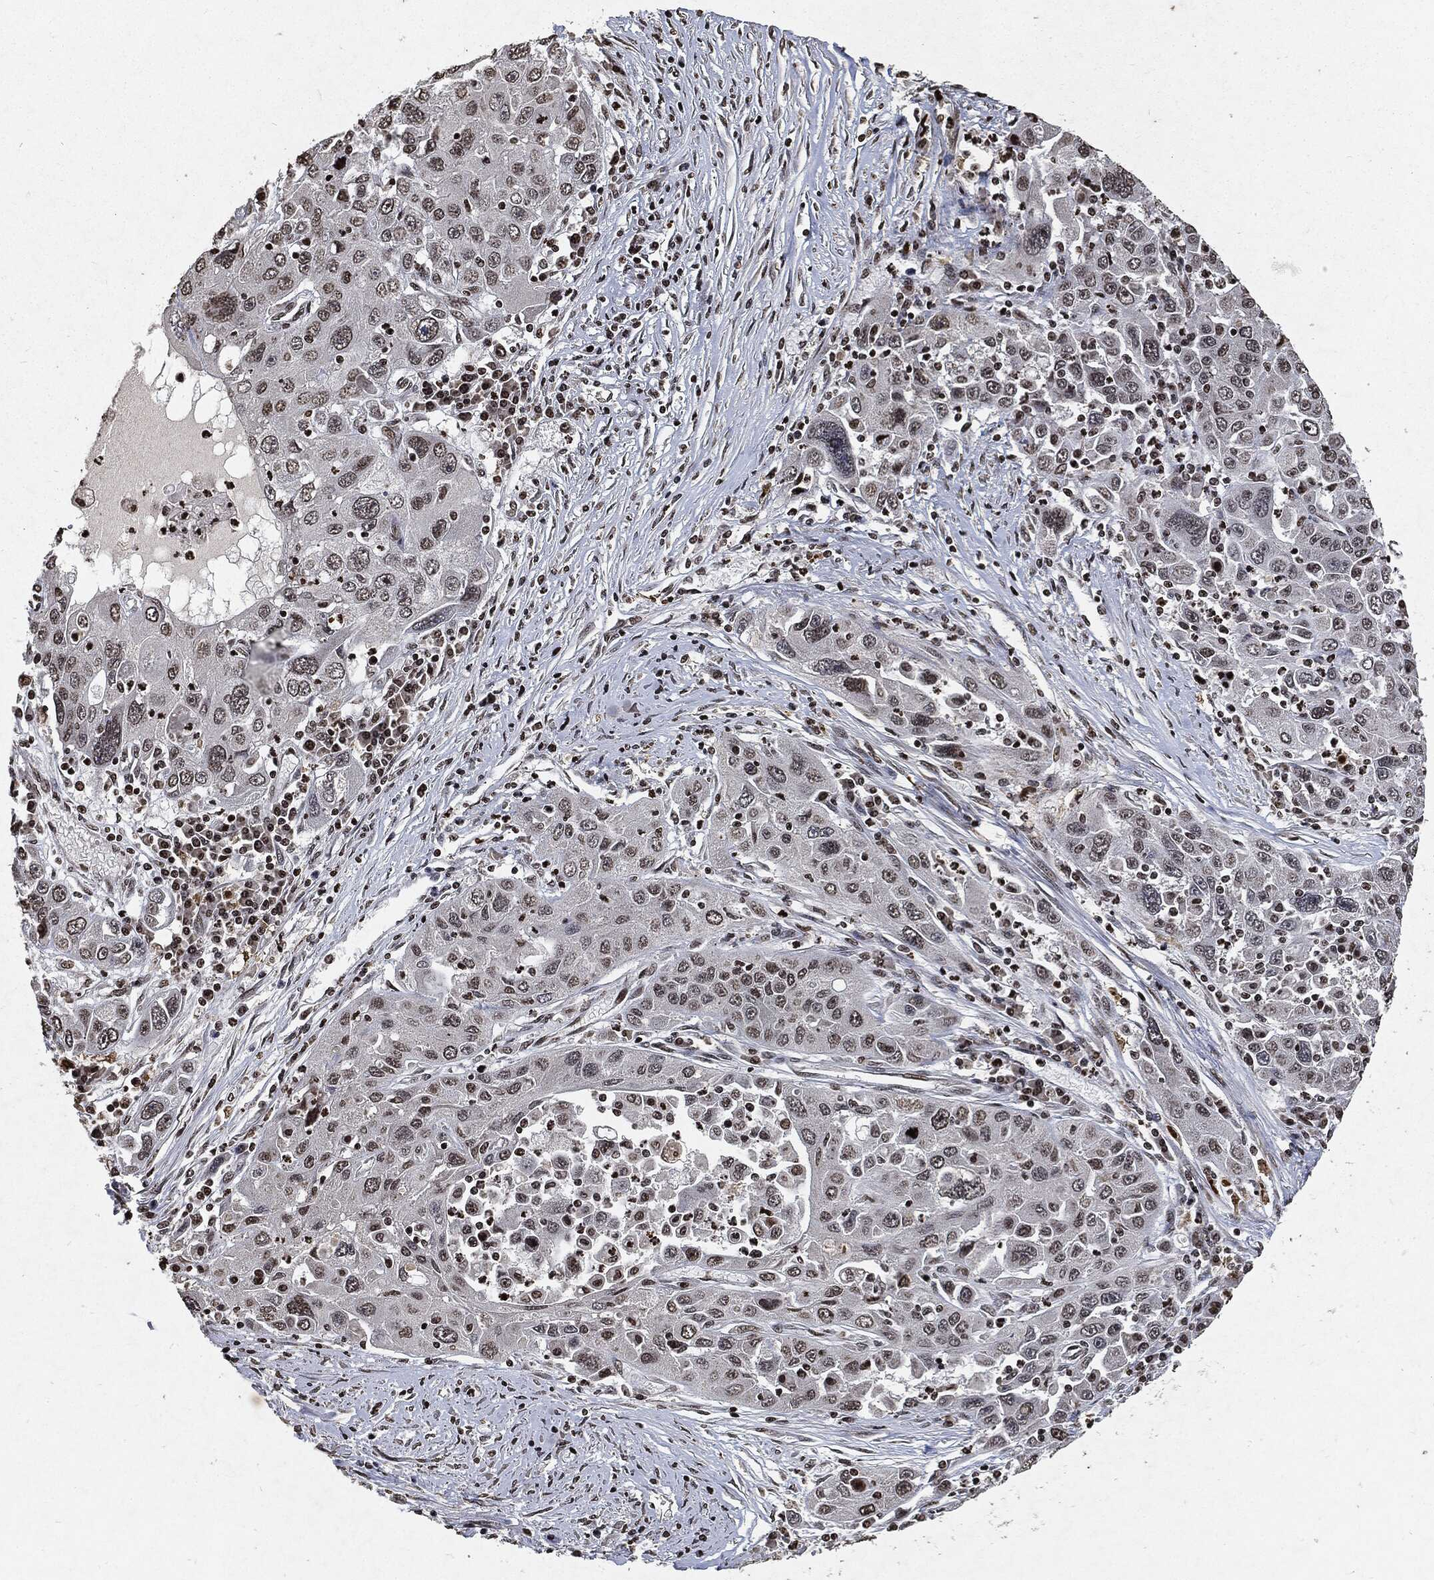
{"staining": {"intensity": "negative", "quantity": "none", "location": "none"}, "tissue": "stomach cancer", "cell_type": "Tumor cells", "image_type": "cancer", "snomed": [{"axis": "morphology", "description": "Adenocarcinoma, NOS"}, {"axis": "topography", "description": "Stomach"}], "caption": "This is a micrograph of IHC staining of stomach cancer, which shows no staining in tumor cells.", "gene": "JUN", "patient": {"sex": "male", "age": 56}}